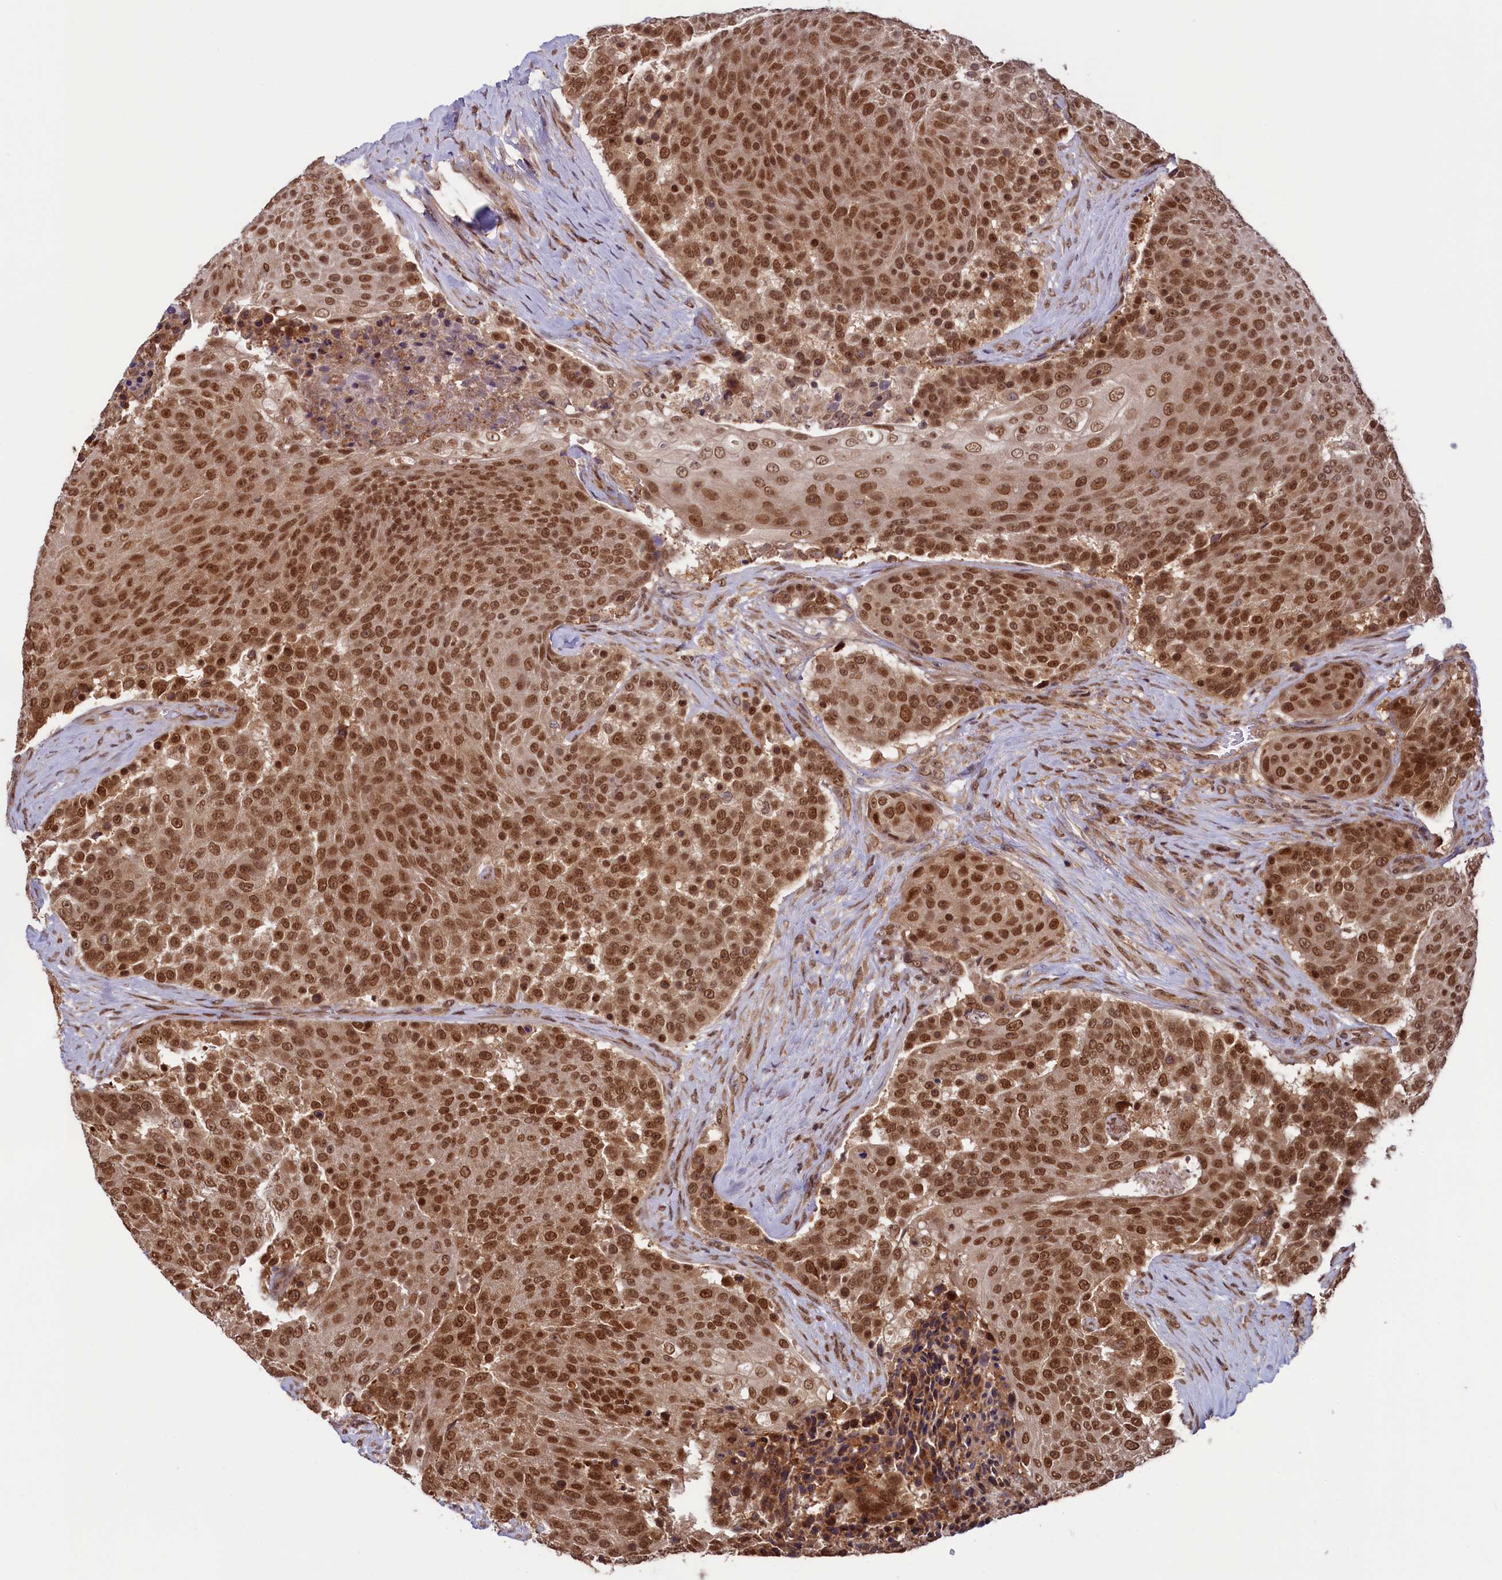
{"staining": {"intensity": "strong", "quantity": ">75%", "location": "nuclear"}, "tissue": "urothelial cancer", "cell_type": "Tumor cells", "image_type": "cancer", "snomed": [{"axis": "morphology", "description": "Urothelial carcinoma, High grade"}, {"axis": "topography", "description": "Urinary bladder"}], "caption": "A high amount of strong nuclear expression is present in about >75% of tumor cells in urothelial cancer tissue.", "gene": "NAE1", "patient": {"sex": "female", "age": 63}}